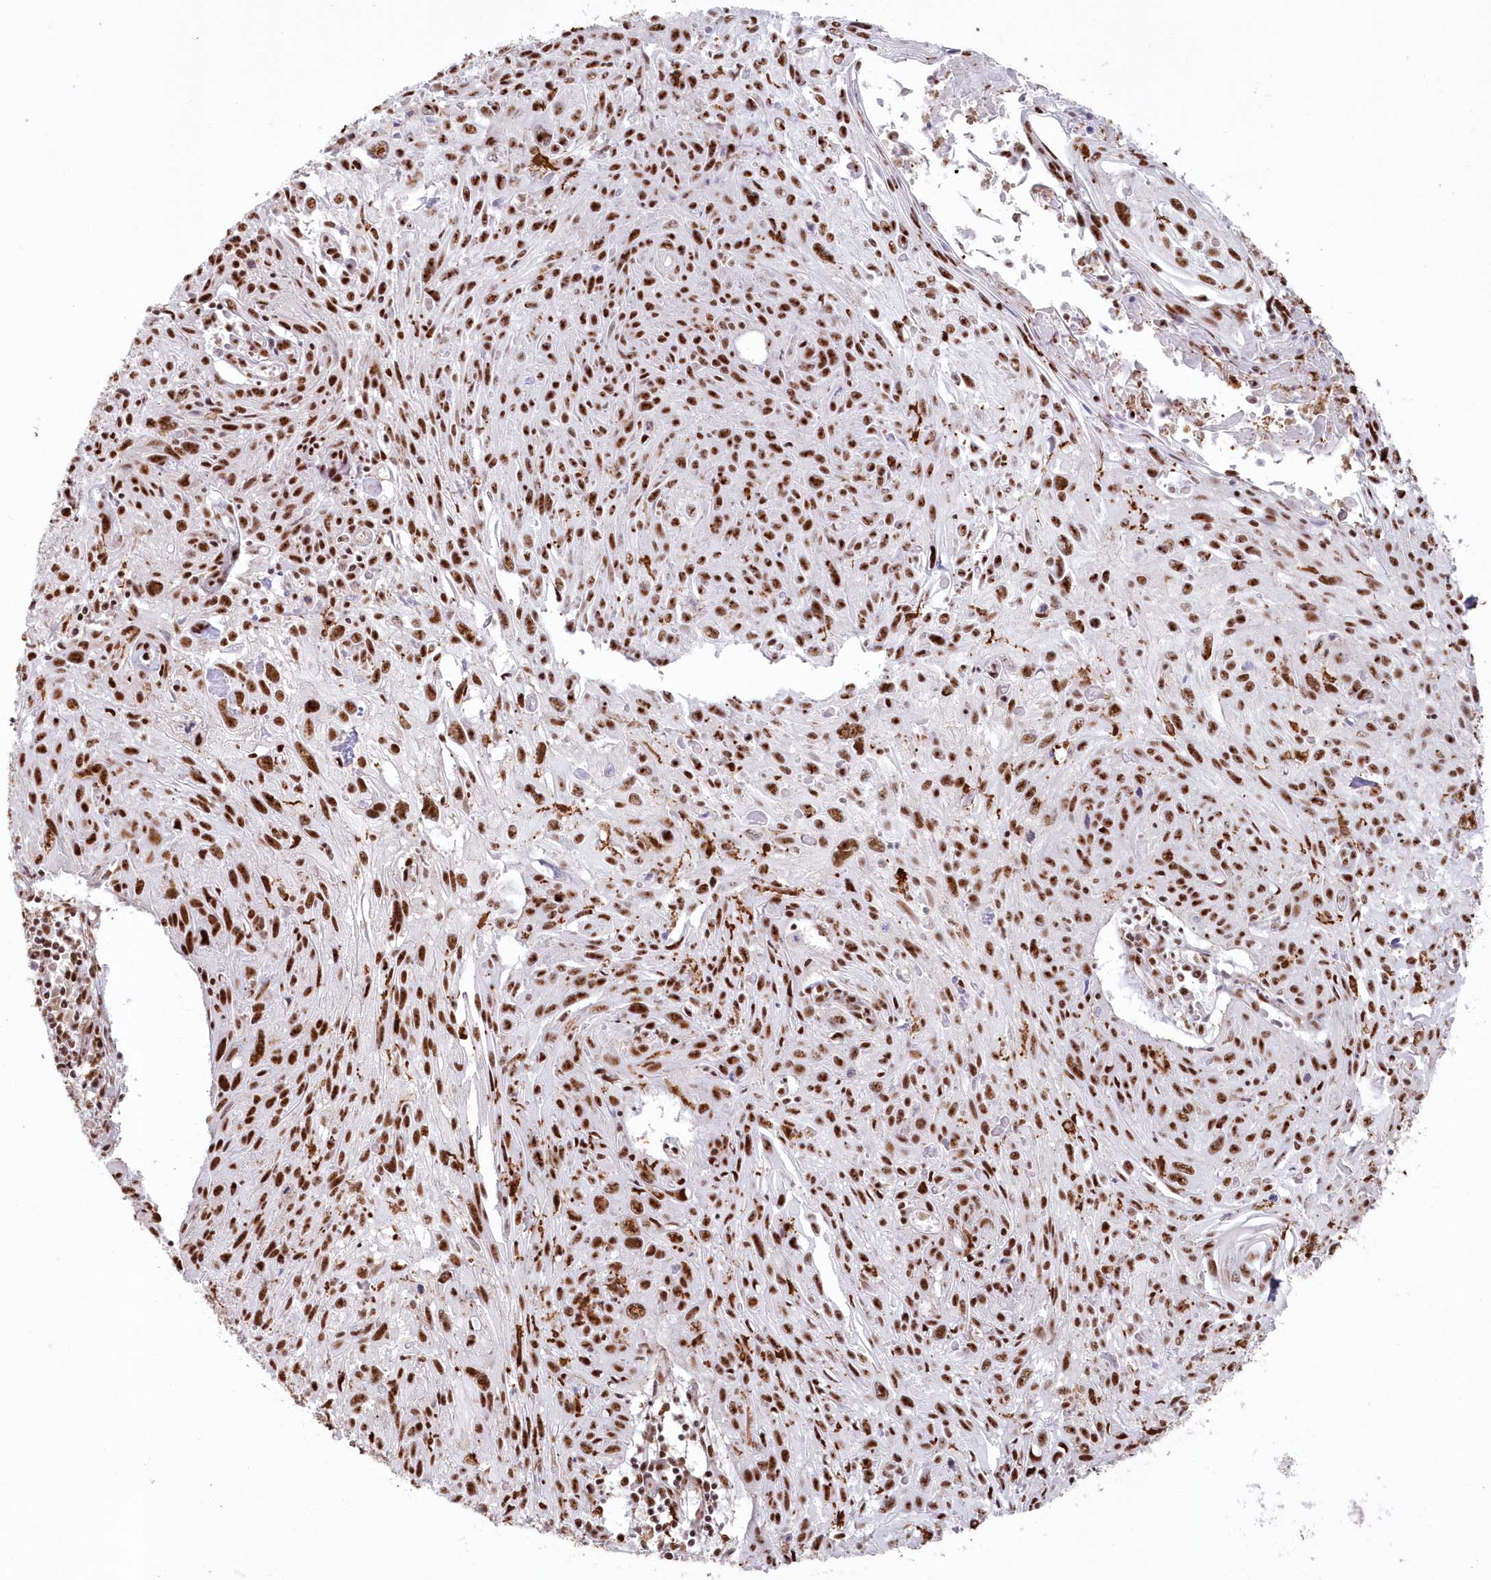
{"staining": {"intensity": "strong", "quantity": ">75%", "location": "nuclear"}, "tissue": "cervical cancer", "cell_type": "Tumor cells", "image_type": "cancer", "snomed": [{"axis": "morphology", "description": "Squamous cell carcinoma, NOS"}, {"axis": "topography", "description": "Cervix"}], "caption": "Protein staining of cervical squamous cell carcinoma tissue exhibits strong nuclear staining in about >75% of tumor cells.", "gene": "DDX46", "patient": {"sex": "female", "age": 51}}